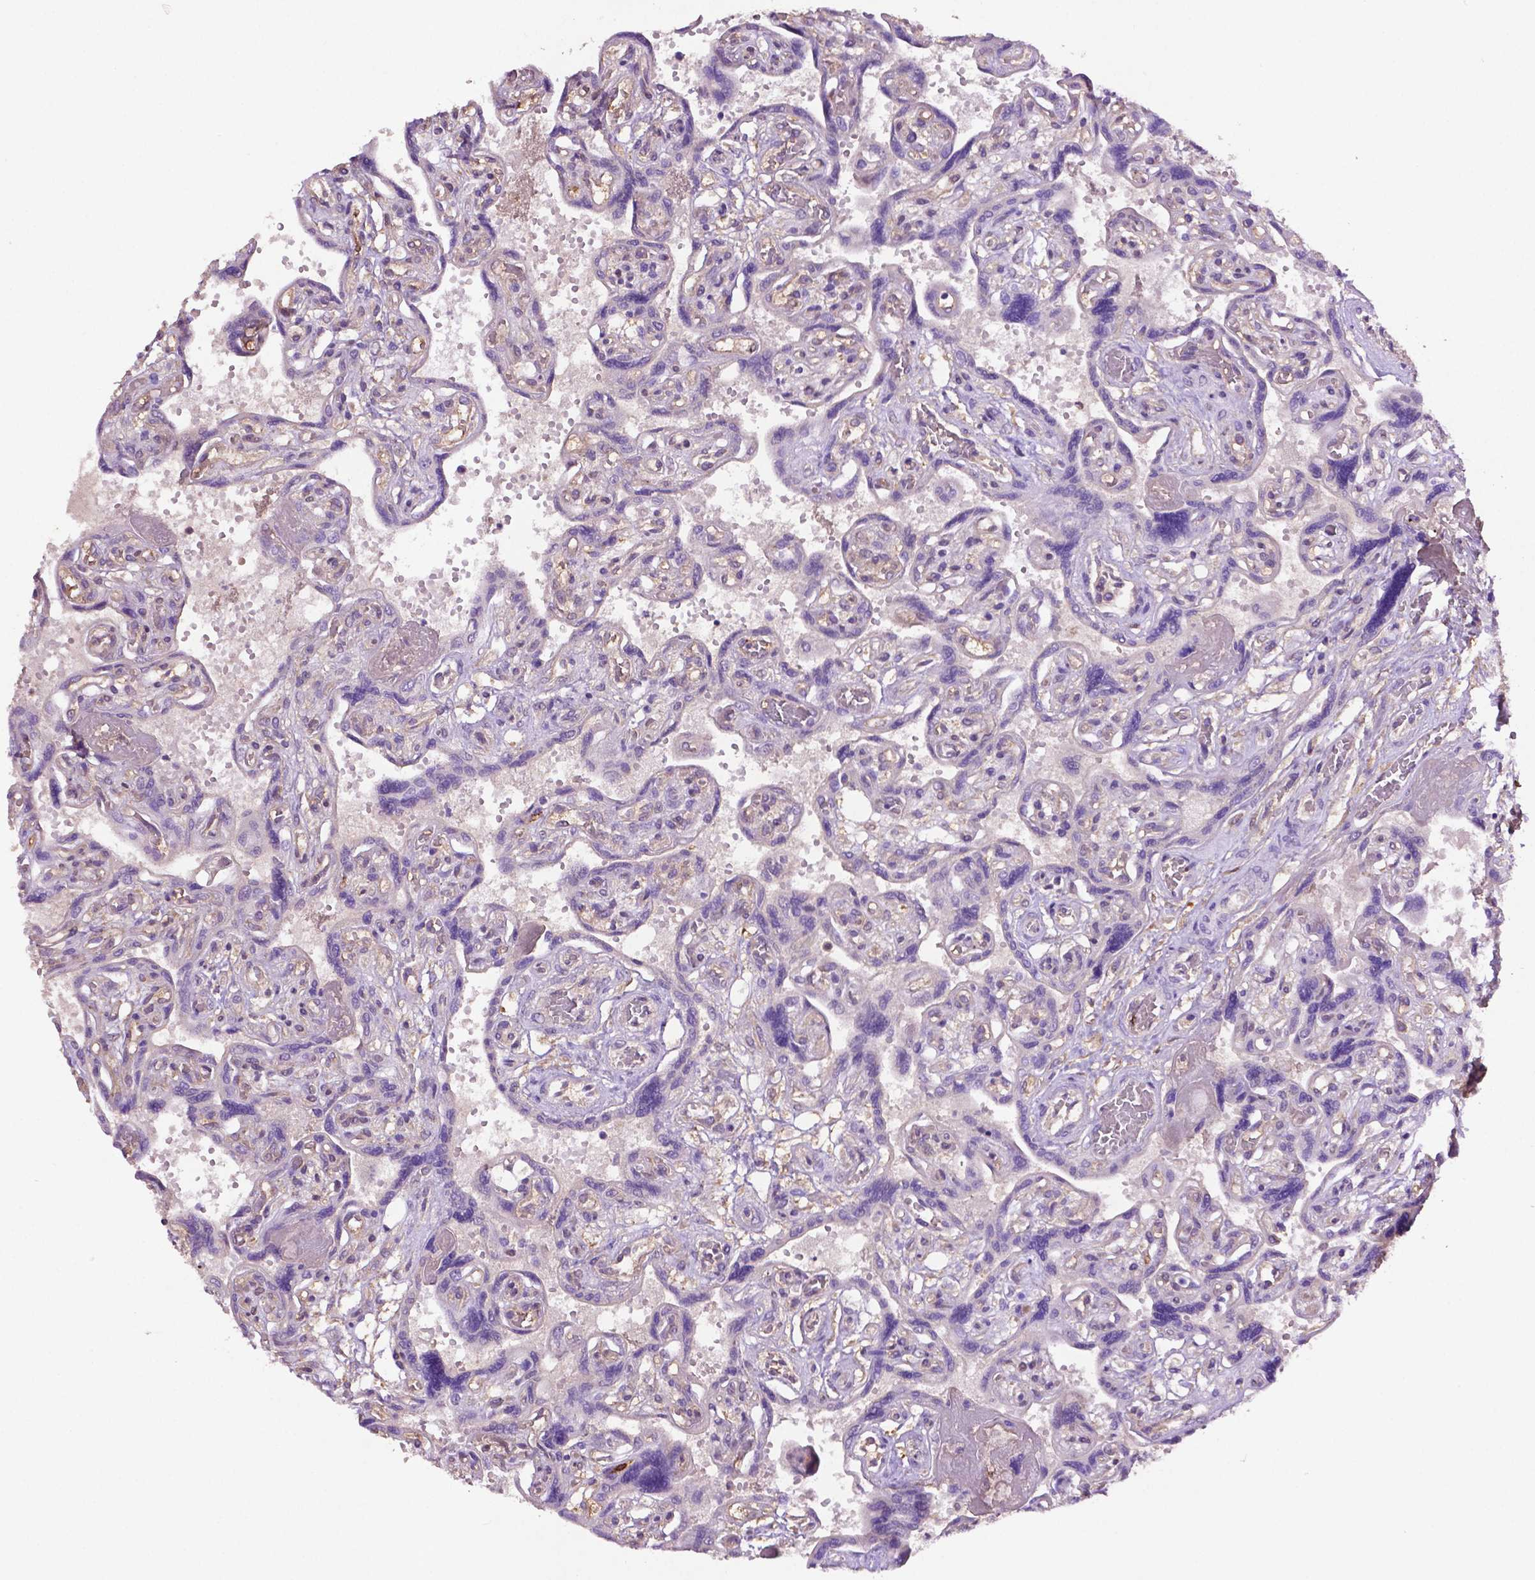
{"staining": {"intensity": "moderate", "quantity": ">75%", "location": "cytoplasmic/membranous"}, "tissue": "placenta", "cell_type": "Decidual cells", "image_type": "normal", "snomed": [{"axis": "morphology", "description": "Normal tissue, NOS"}, {"axis": "topography", "description": "Placenta"}], "caption": "Protein expression analysis of normal placenta reveals moderate cytoplasmic/membranous positivity in approximately >75% of decidual cells. The protein of interest is shown in brown color, while the nuclei are stained blue.", "gene": "GDPD5", "patient": {"sex": "female", "age": 32}}